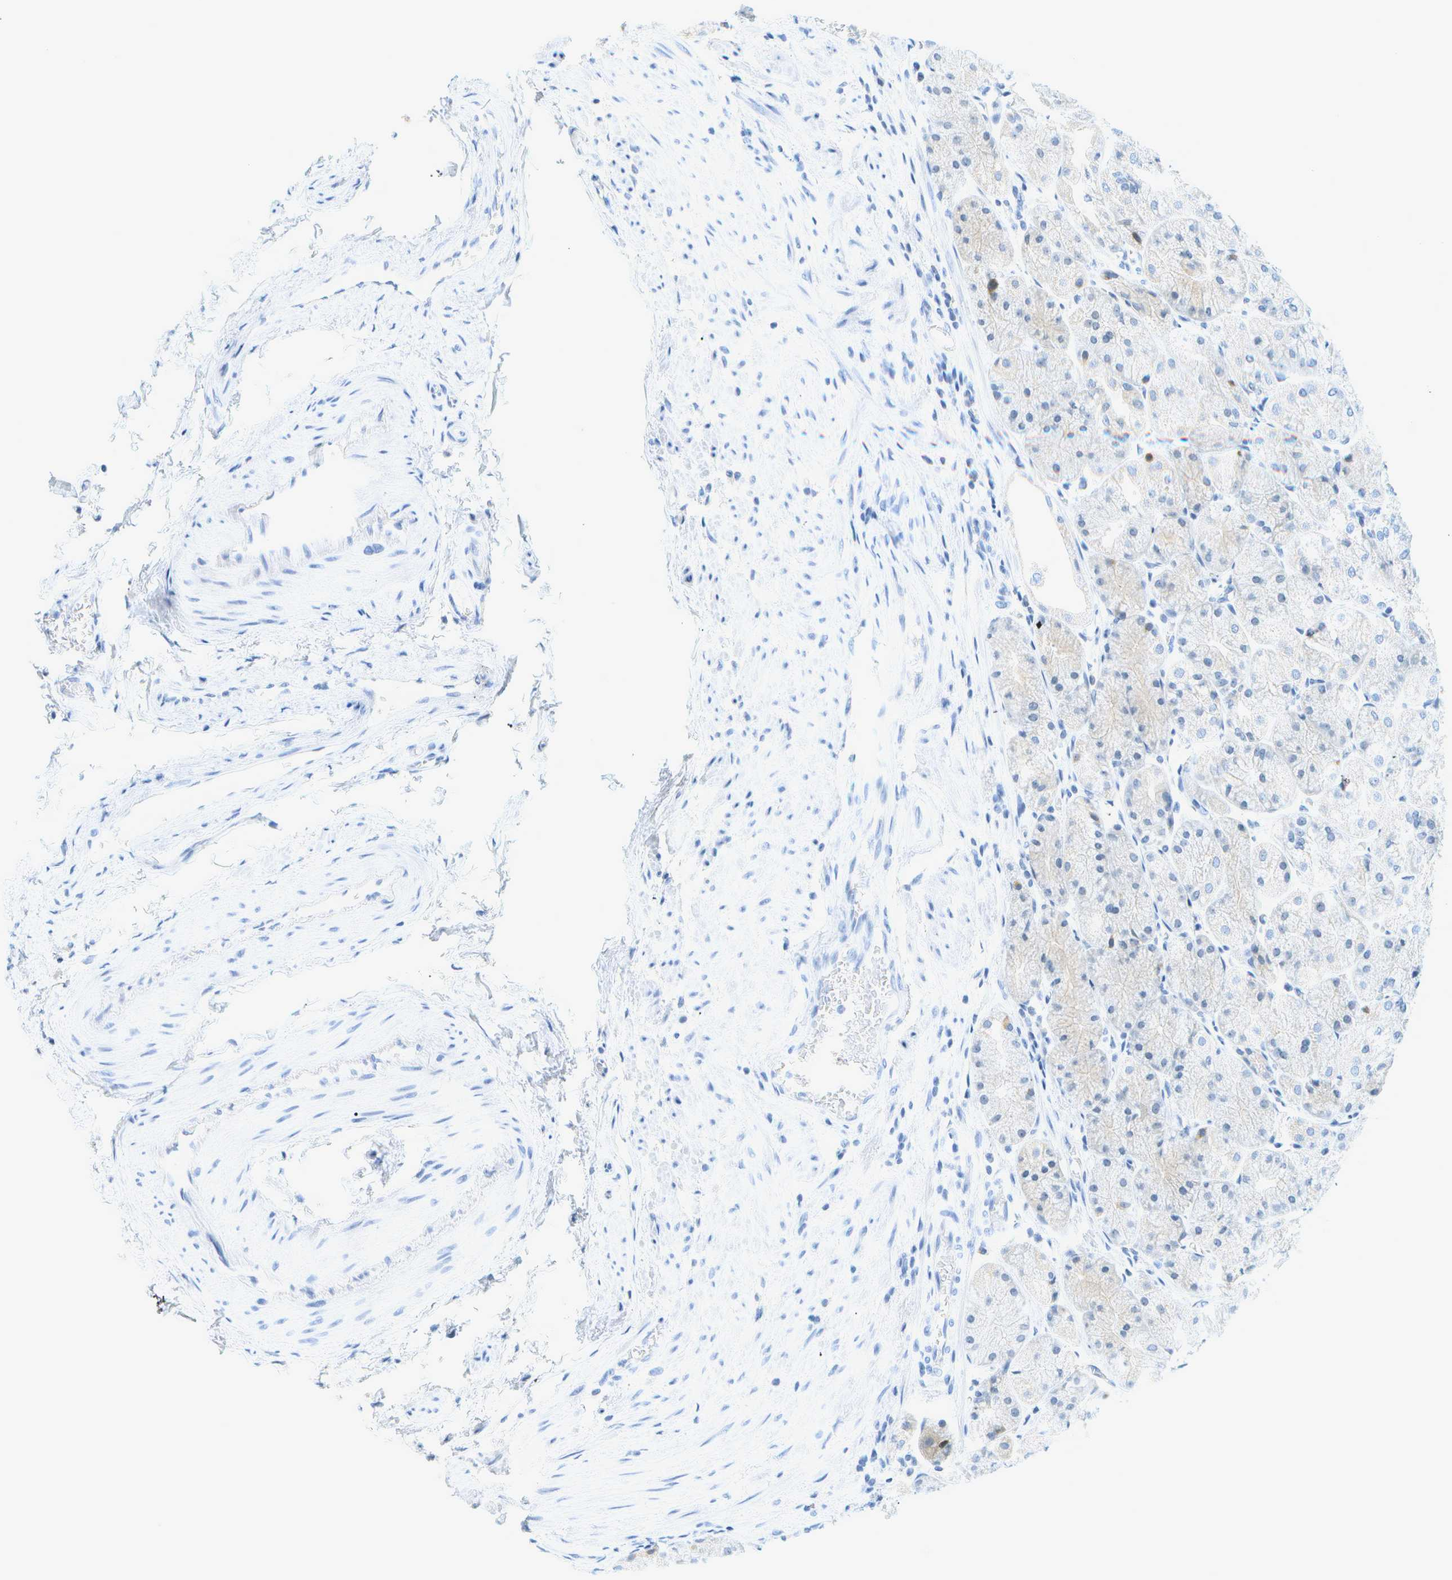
{"staining": {"intensity": "negative", "quantity": "none", "location": "none"}, "tissue": "stomach", "cell_type": "Glandular cells", "image_type": "normal", "snomed": [{"axis": "morphology", "description": "Normal tissue, NOS"}, {"axis": "topography", "description": "Stomach, upper"}], "caption": "Immunohistochemistry image of normal stomach: human stomach stained with DAB (3,3'-diaminobenzidine) displays no significant protein positivity in glandular cells. (DAB (3,3'-diaminobenzidine) immunohistochemistry, high magnification).", "gene": "SMYD5", "patient": {"sex": "male", "age": 72}}